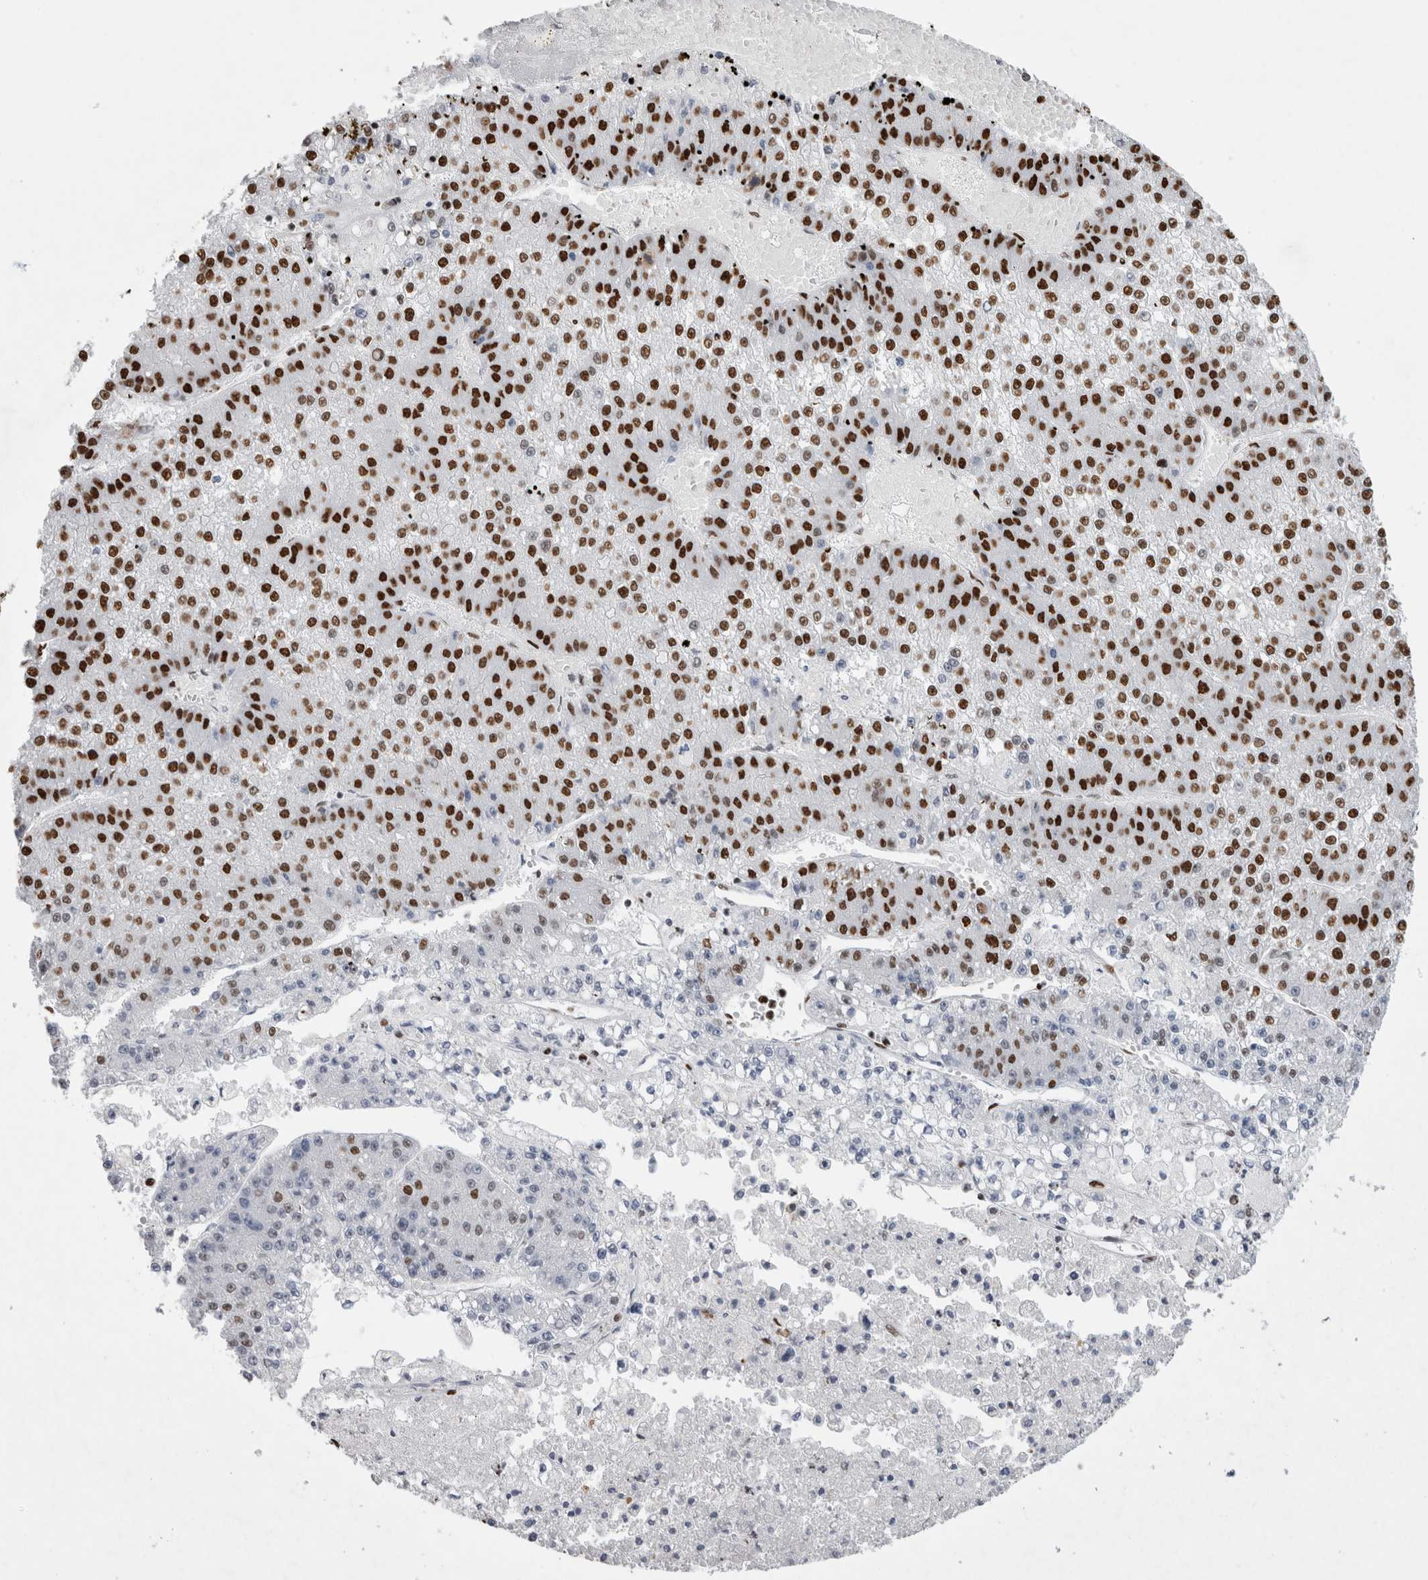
{"staining": {"intensity": "strong", "quantity": "25%-75%", "location": "nuclear"}, "tissue": "liver cancer", "cell_type": "Tumor cells", "image_type": "cancer", "snomed": [{"axis": "morphology", "description": "Carcinoma, Hepatocellular, NOS"}, {"axis": "topography", "description": "Liver"}], "caption": "This is an image of IHC staining of liver hepatocellular carcinoma, which shows strong expression in the nuclear of tumor cells.", "gene": "ALPK3", "patient": {"sex": "female", "age": 73}}